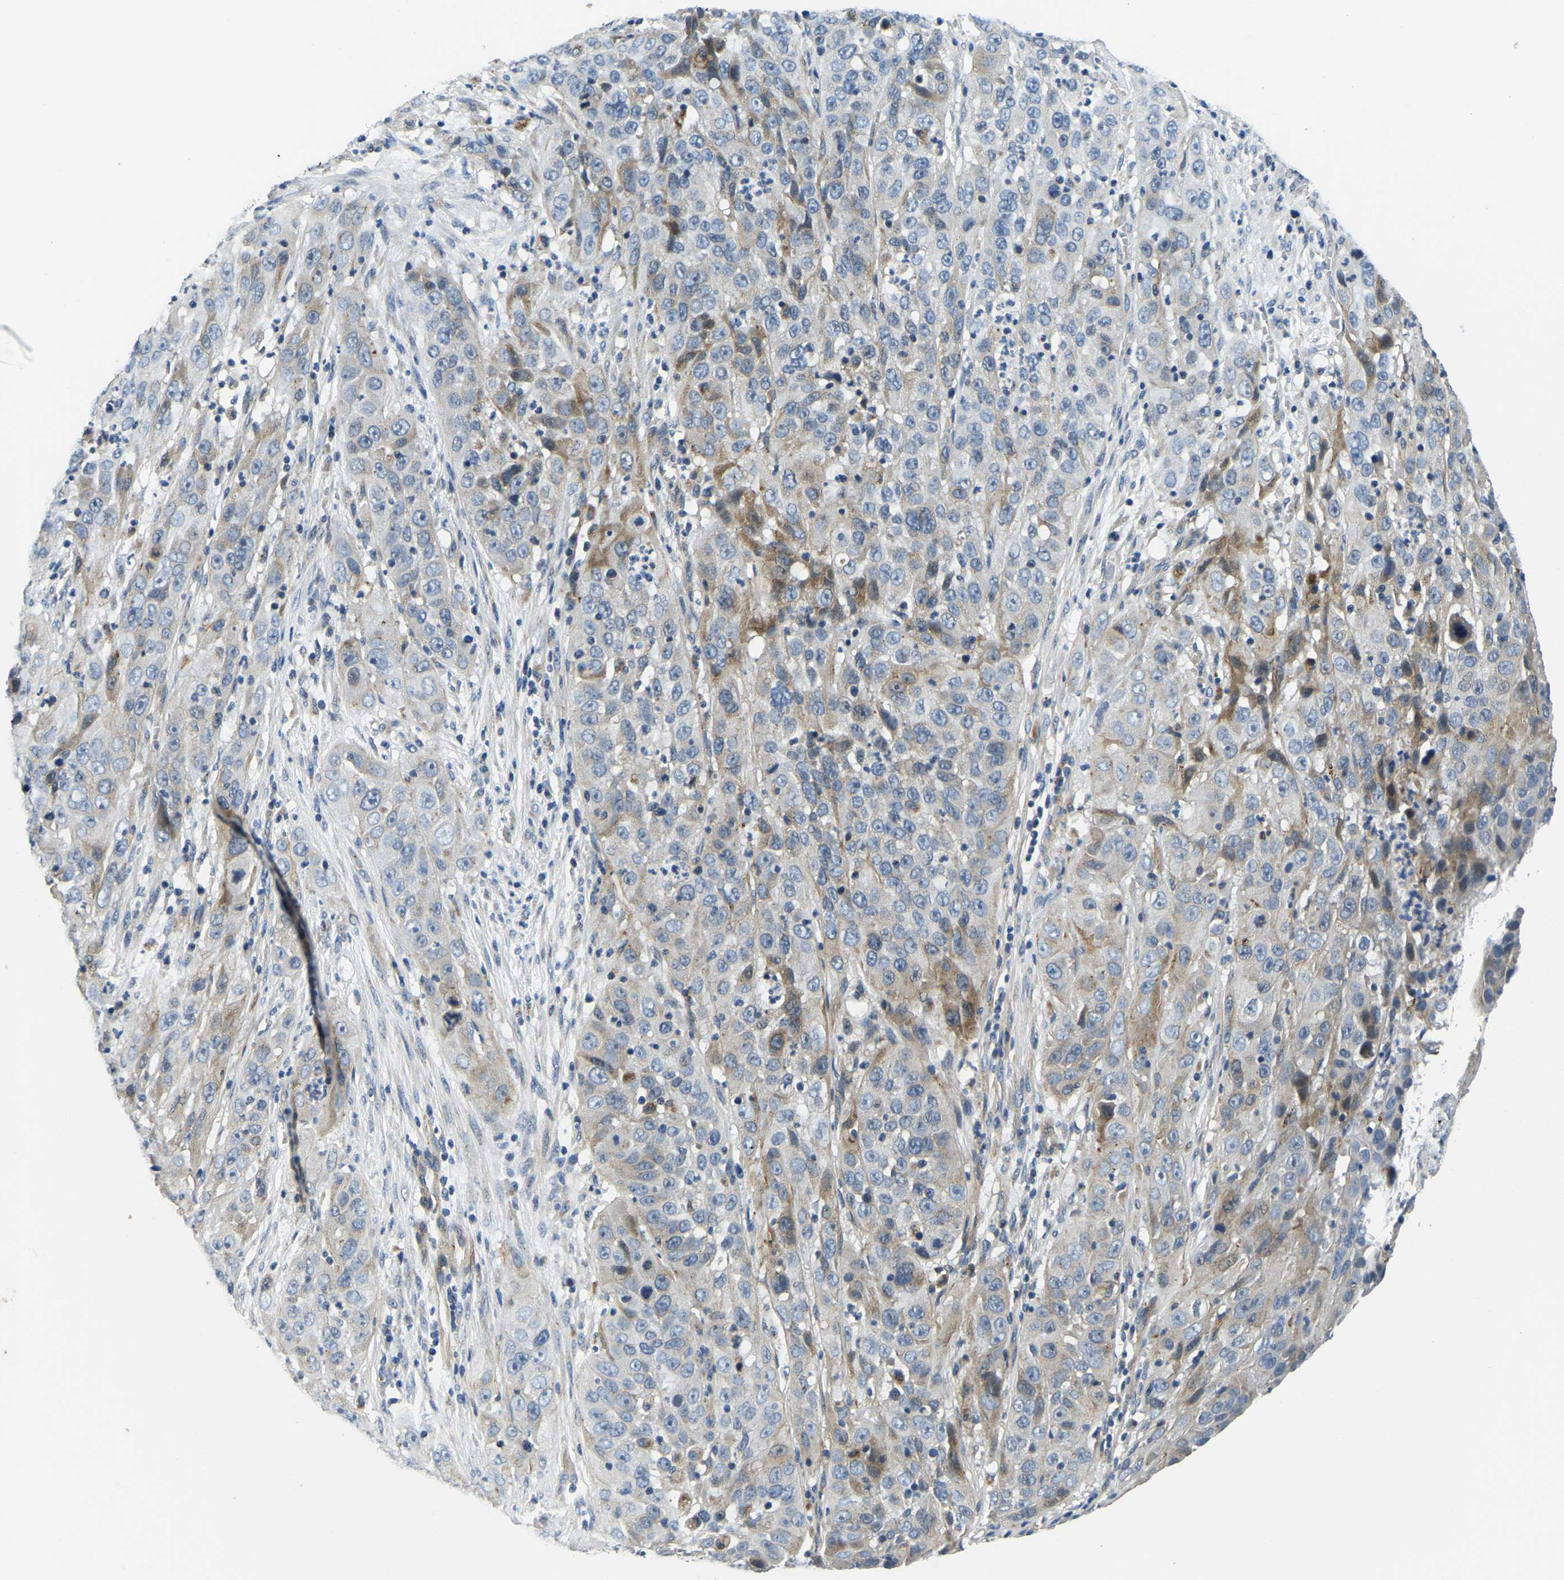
{"staining": {"intensity": "moderate", "quantity": "<25%", "location": "cytoplasmic/membranous"}, "tissue": "cervical cancer", "cell_type": "Tumor cells", "image_type": "cancer", "snomed": [{"axis": "morphology", "description": "Squamous cell carcinoma, NOS"}, {"axis": "topography", "description": "Cervix"}], "caption": "Protein positivity by IHC shows moderate cytoplasmic/membranous expression in approximately <25% of tumor cells in cervical cancer.", "gene": "RNF39", "patient": {"sex": "female", "age": 32}}